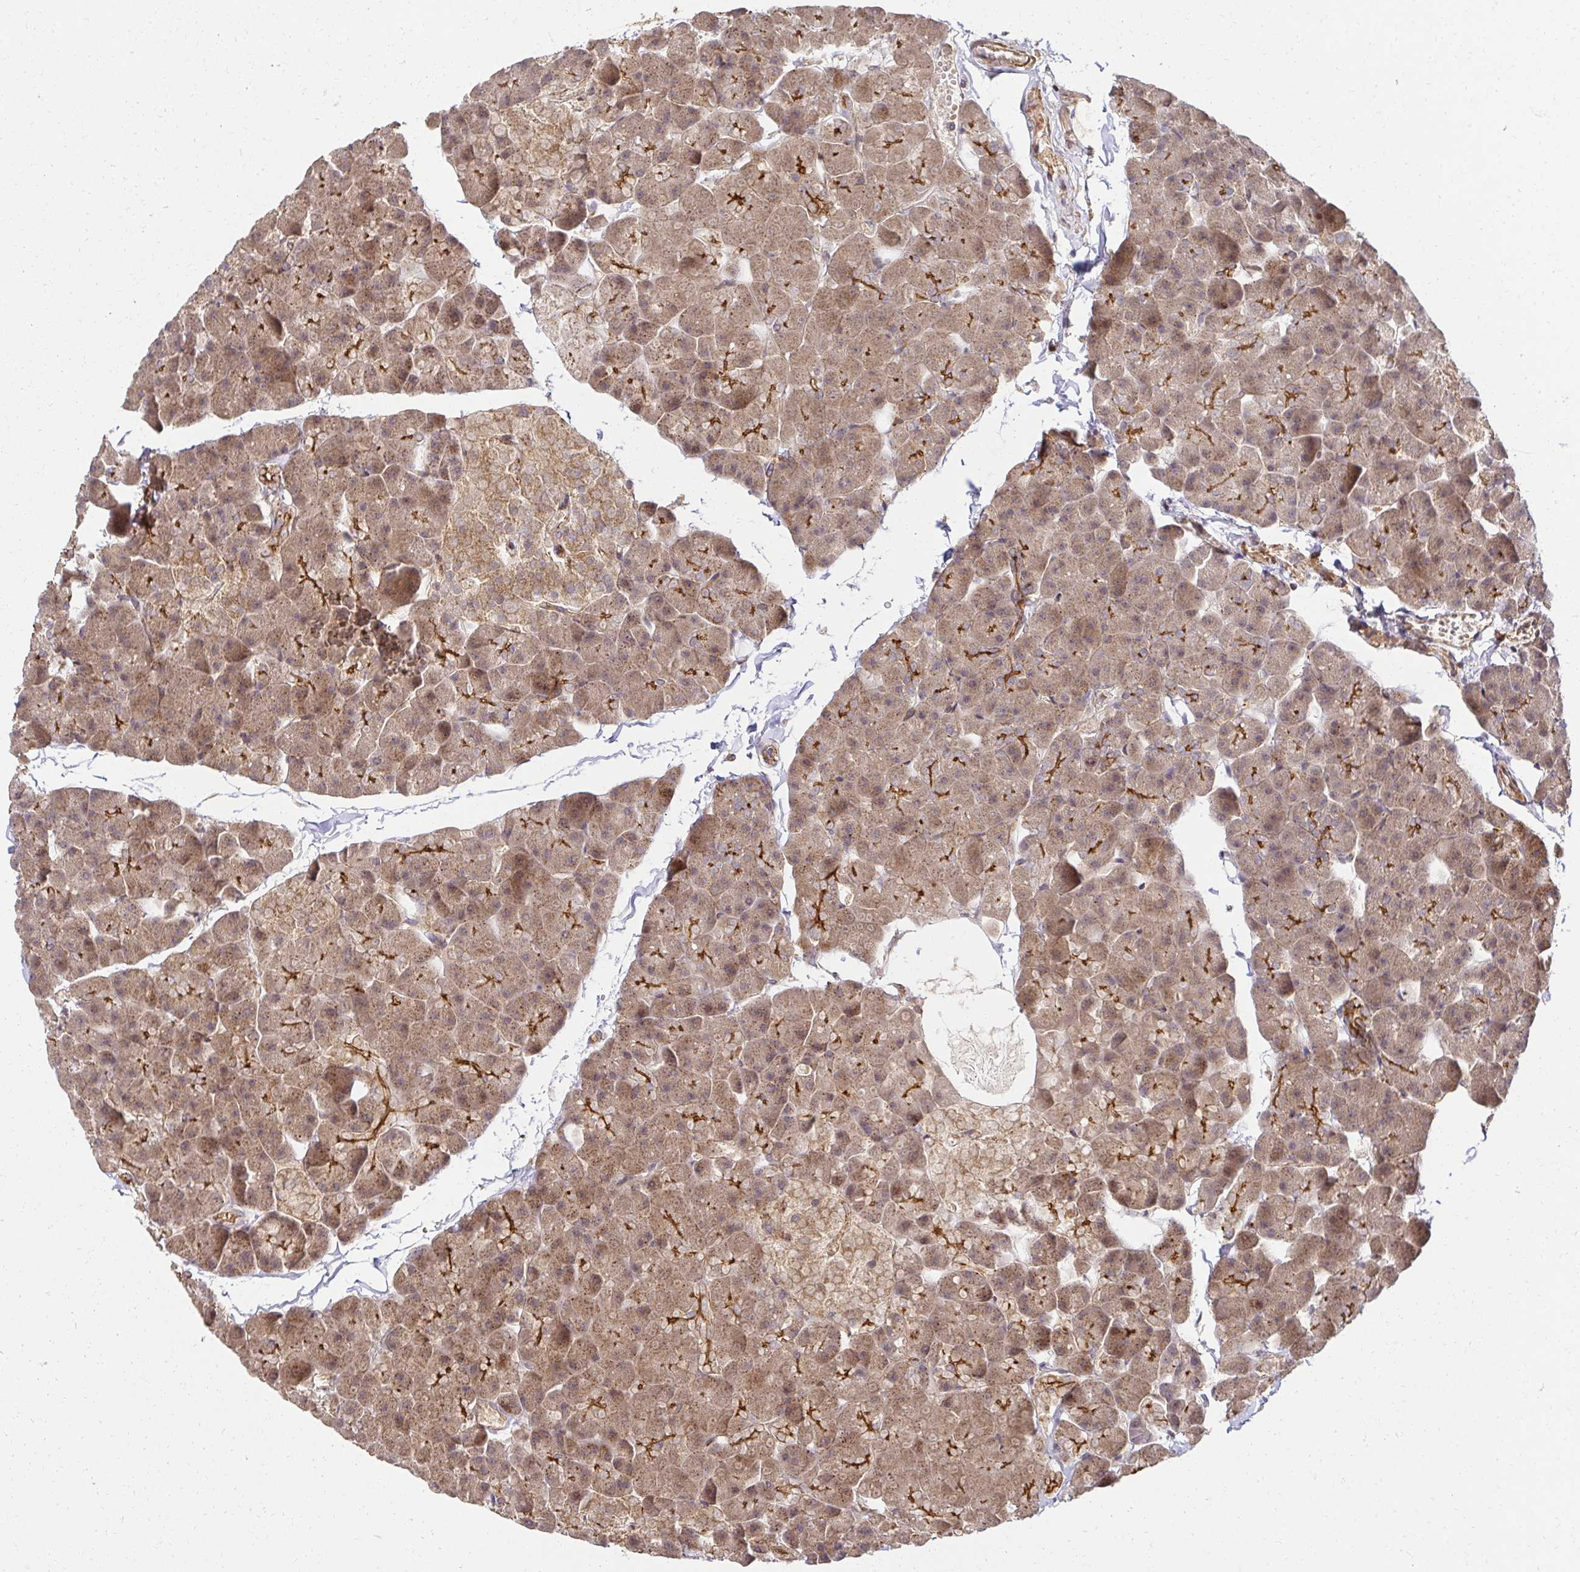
{"staining": {"intensity": "moderate", "quantity": "25%-75%", "location": "cytoplasmic/membranous"}, "tissue": "pancreas", "cell_type": "Exocrine glandular cells", "image_type": "normal", "snomed": [{"axis": "morphology", "description": "Normal tissue, NOS"}, {"axis": "topography", "description": "Pancreas"}], "caption": "Unremarkable pancreas displays moderate cytoplasmic/membranous staining in about 25%-75% of exocrine glandular cells The staining is performed using DAB (3,3'-diaminobenzidine) brown chromogen to label protein expression. The nuclei are counter-stained blue using hematoxylin..", "gene": "PSMA4", "patient": {"sex": "male", "age": 35}}